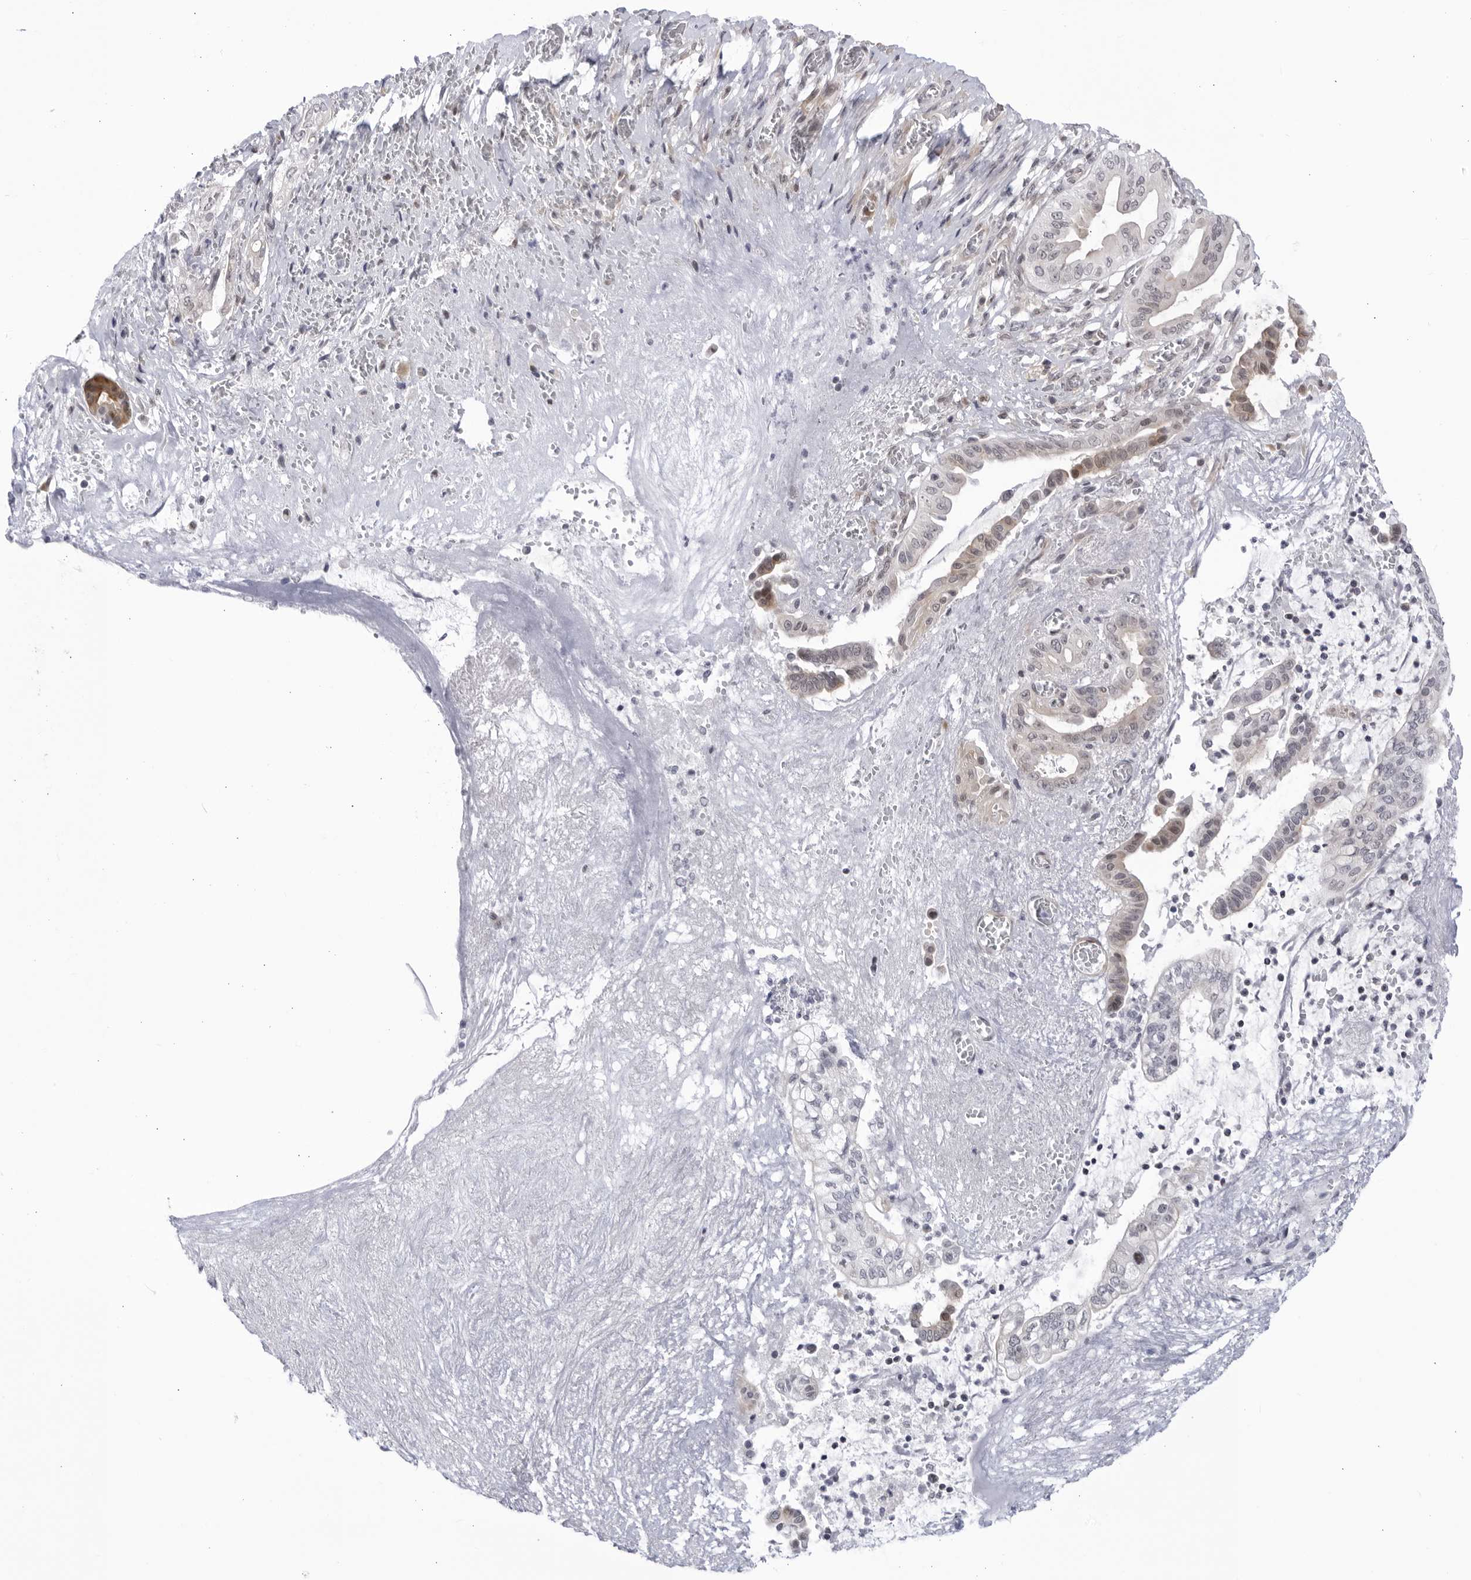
{"staining": {"intensity": "weak", "quantity": "<25%", "location": "cytoplasmic/membranous"}, "tissue": "pancreatic cancer", "cell_type": "Tumor cells", "image_type": "cancer", "snomed": [{"axis": "morphology", "description": "Adenocarcinoma, NOS"}, {"axis": "topography", "description": "Pancreas"}], "caption": "DAB immunohistochemical staining of human adenocarcinoma (pancreatic) reveals no significant expression in tumor cells.", "gene": "CNBD1", "patient": {"sex": "male", "age": 58}}